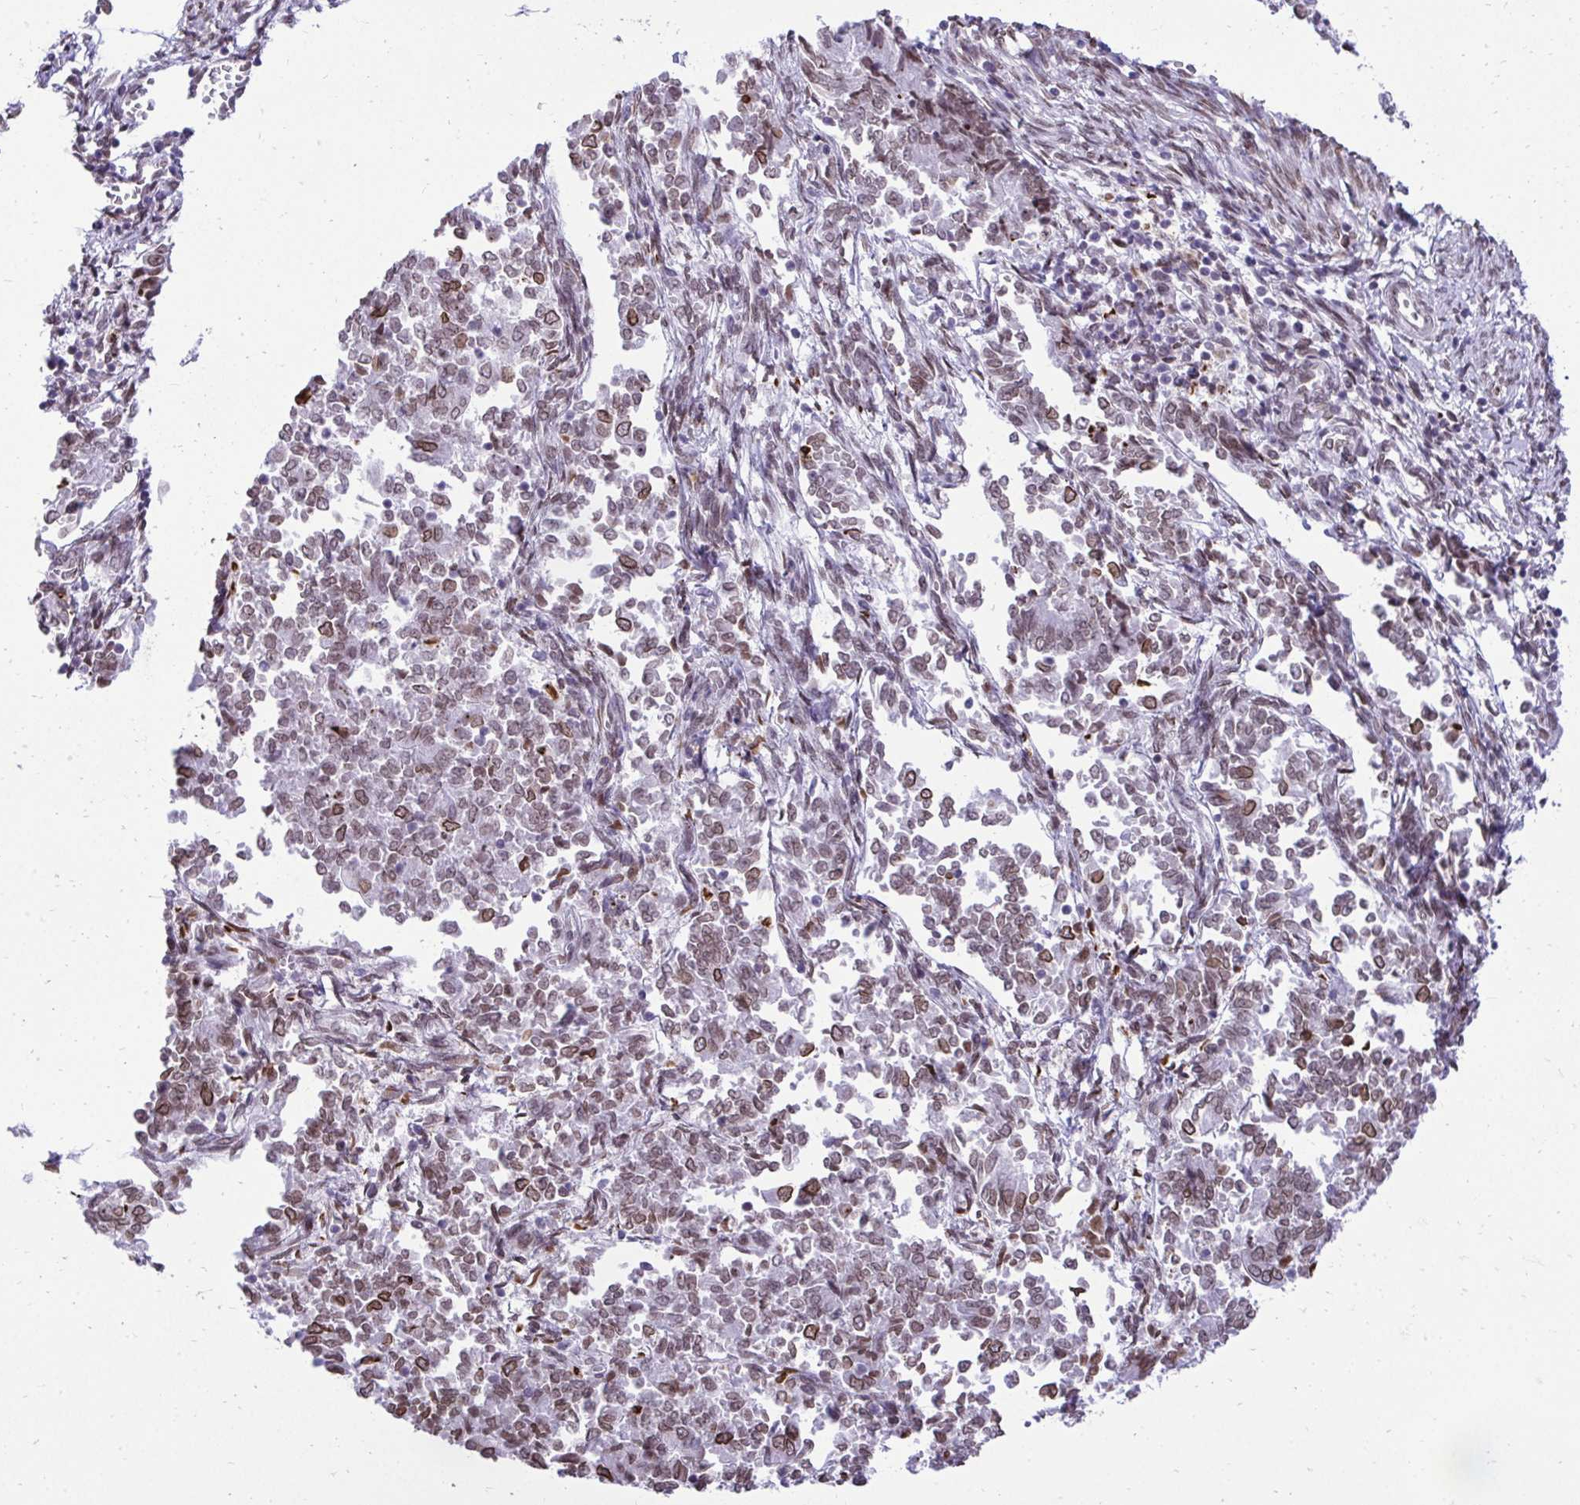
{"staining": {"intensity": "moderate", "quantity": ">75%", "location": "cytoplasmic/membranous,nuclear"}, "tissue": "endometrial cancer", "cell_type": "Tumor cells", "image_type": "cancer", "snomed": [{"axis": "morphology", "description": "Adenocarcinoma, NOS"}, {"axis": "topography", "description": "Endometrium"}], "caption": "IHC of human endometrial cancer displays medium levels of moderate cytoplasmic/membranous and nuclear staining in about >75% of tumor cells. Using DAB (brown) and hematoxylin (blue) stains, captured at high magnification using brightfield microscopy.", "gene": "BANF1", "patient": {"sex": "female", "age": 65}}